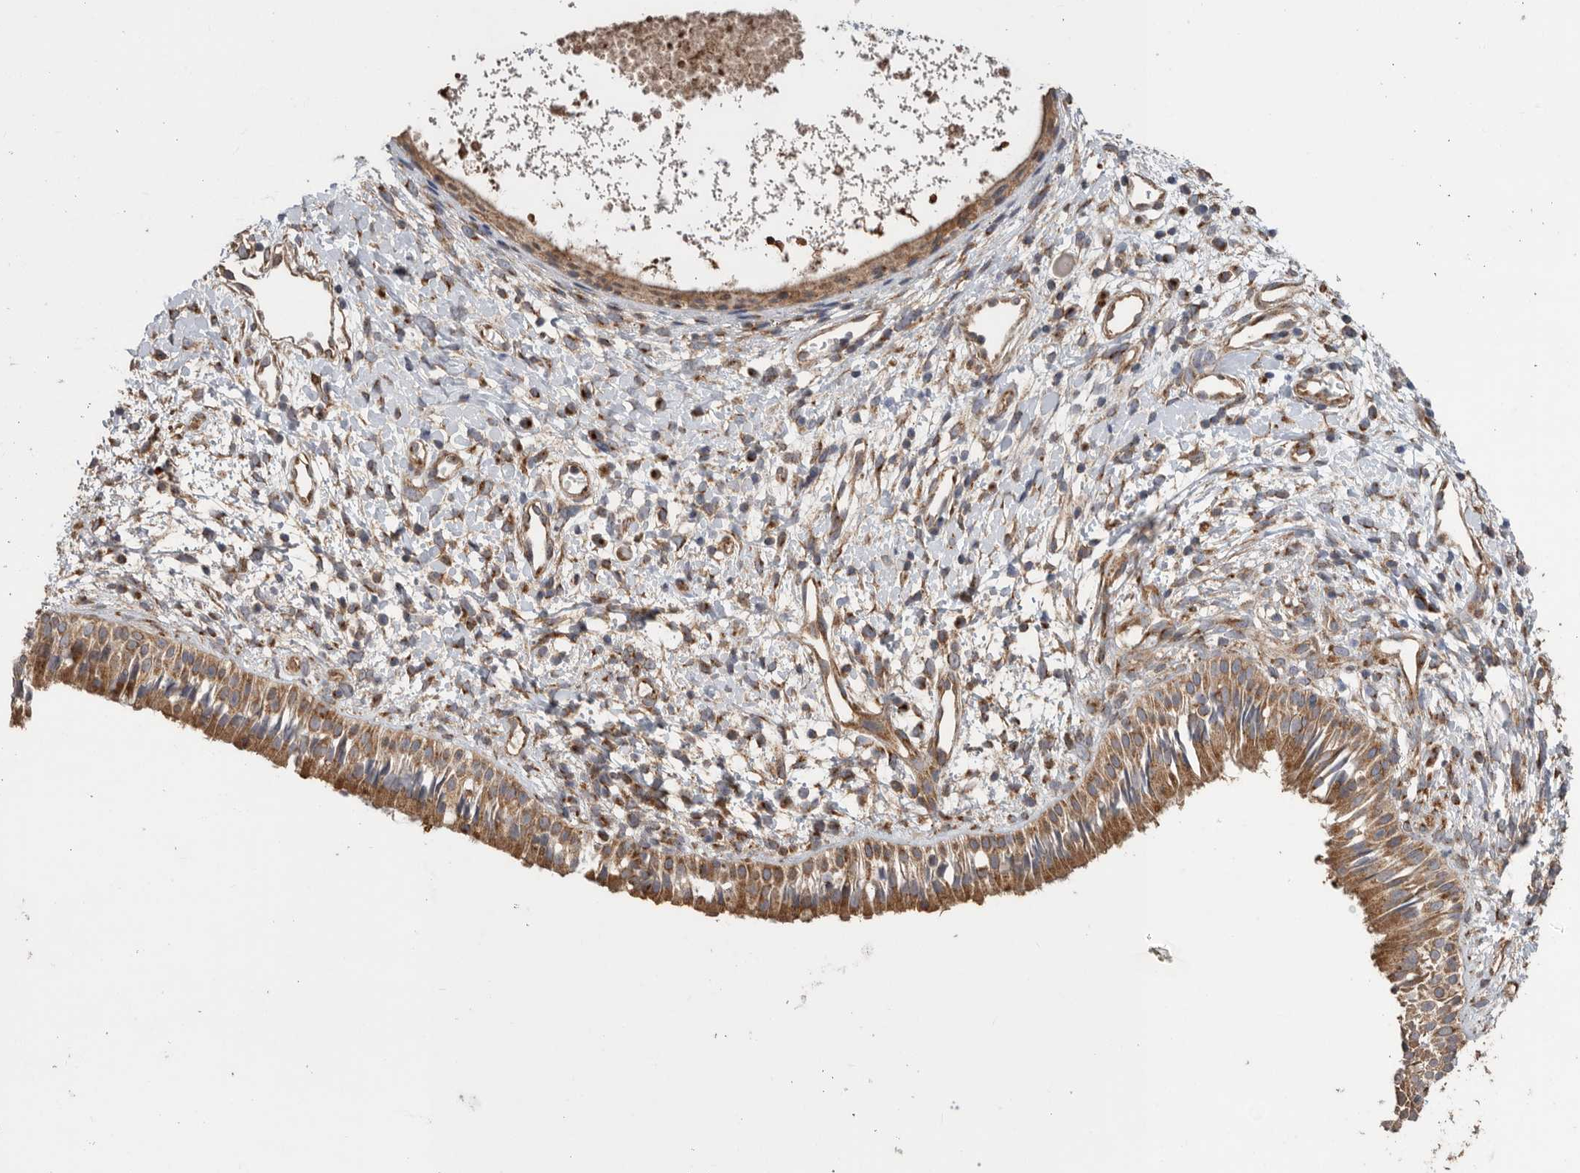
{"staining": {"intensity": "moderate", "quantity": ">75%", "location": "cytoplasmic/membranous"}, "tissue": "nasopharynx", "cell_type": "Respiratory epithelial cells", "image_type": "normal", "snomed": [{"axis": "morphology", "description": "Normal tissue, NOS"}, {"axis": "topography", "description": "Nasopharynx"}], "caption": "The photomicrograph reveals staining of normal nasopharynx, revealing moderate cytoplasmic/membranous protein staining (brown color) within respiratory epithelial cells. Immunohistochemistry stains the protein in brown and the nuclei are stained blue.", "gene": "PODXL2", "patient": {"sex": "male", "age": 22}}